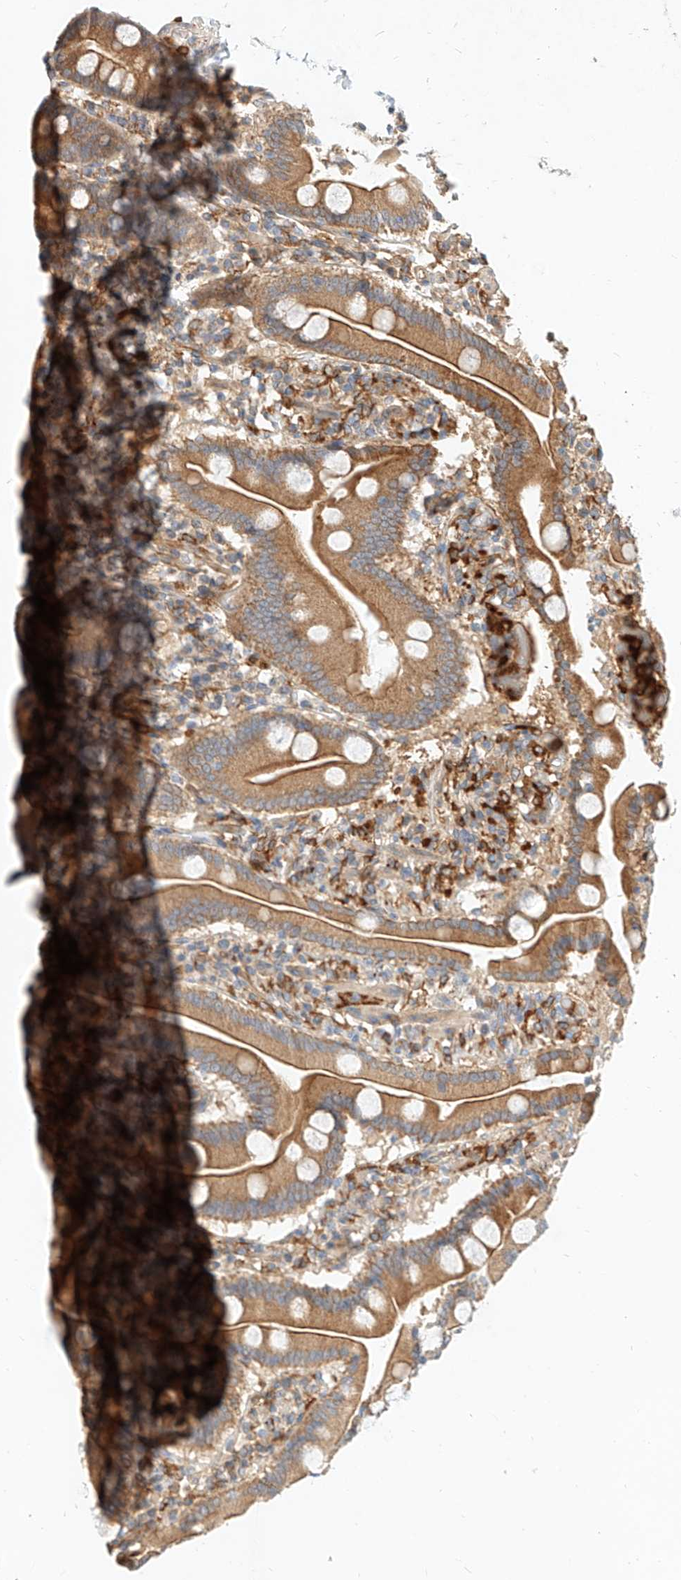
{"staining": {"intensity": "moderate", "quantity": ">75%", "location": "cytoplasmic/membranous"}, "tissue": "duodenum", "cell_type": "Glandular cells", "image_type": "normal", "snomed": [{"axis": "morphology", "description": "Normal tissue, NOS"}, {"axis": "topography", "description": "Duodenum"}], "caption": "The immunohistochemical stain highlights moderate cytoplasmic/membranous expression in glandular cells of unremarkable duodenum. (DAB (3,3'-diaminobenzidine) IHC, brown staining for protein, blue staining for nuclei).", "gene": "NFAM1", "patient": {"sex": "male", "age": 55}}